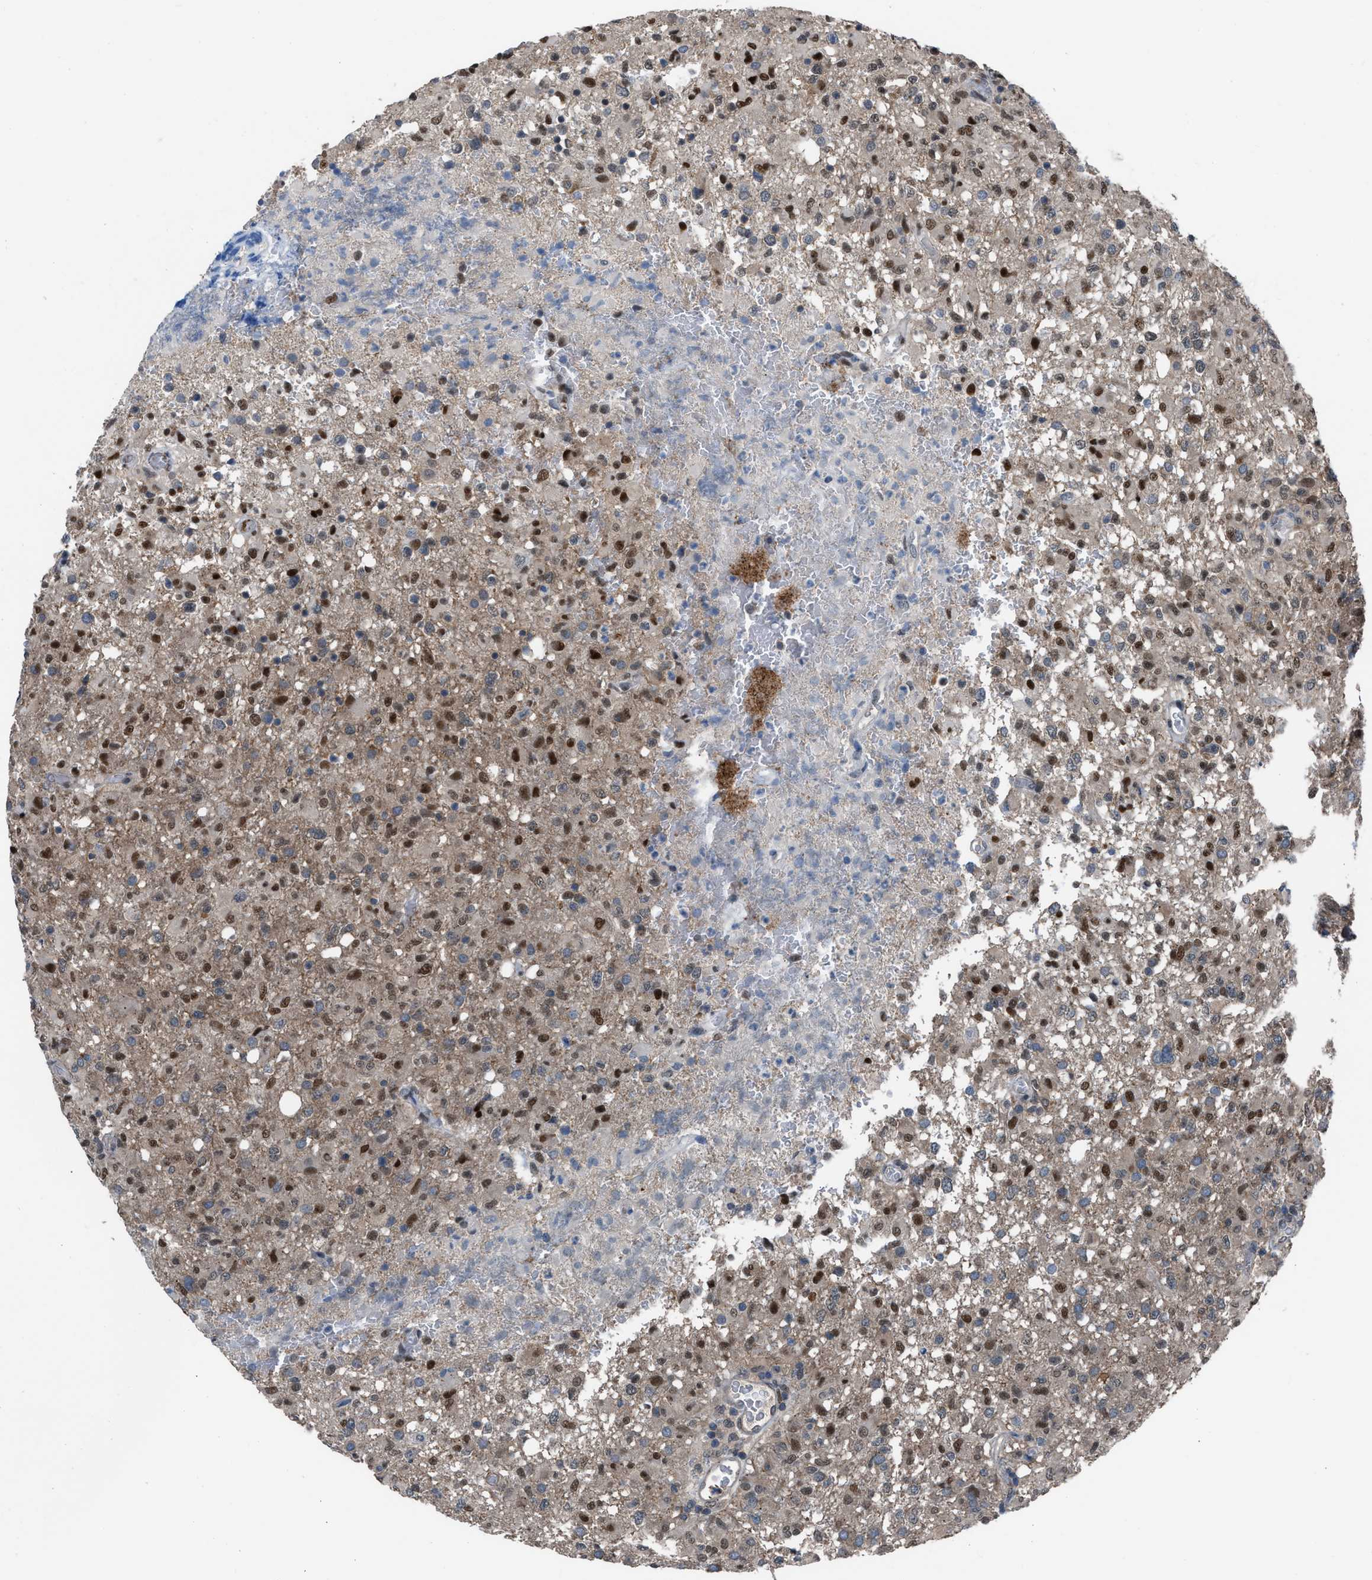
{"staining": {"intensity": "strong", "quantity": "25%-75%", "location": "cytoplasmic/membranous,nuclear"}, "tissue": "glioma", "cell_type": "Tumor cells", "image_type": "cancer", "snomed": [{"axis": "morphology", "description": "Glioma, malignant, High grade"}, {"axis": "topography", "description": "Brain"}], "caption": "Immunohistochemical staining of high-grade glioma (malignant) shows high levels of strong cytoplasmic/membranous and nuclear protein staining in about 25%-75% of tumor cells.", "gene": "CRTC1", "patient": {"sex": "female", "age": 57}}